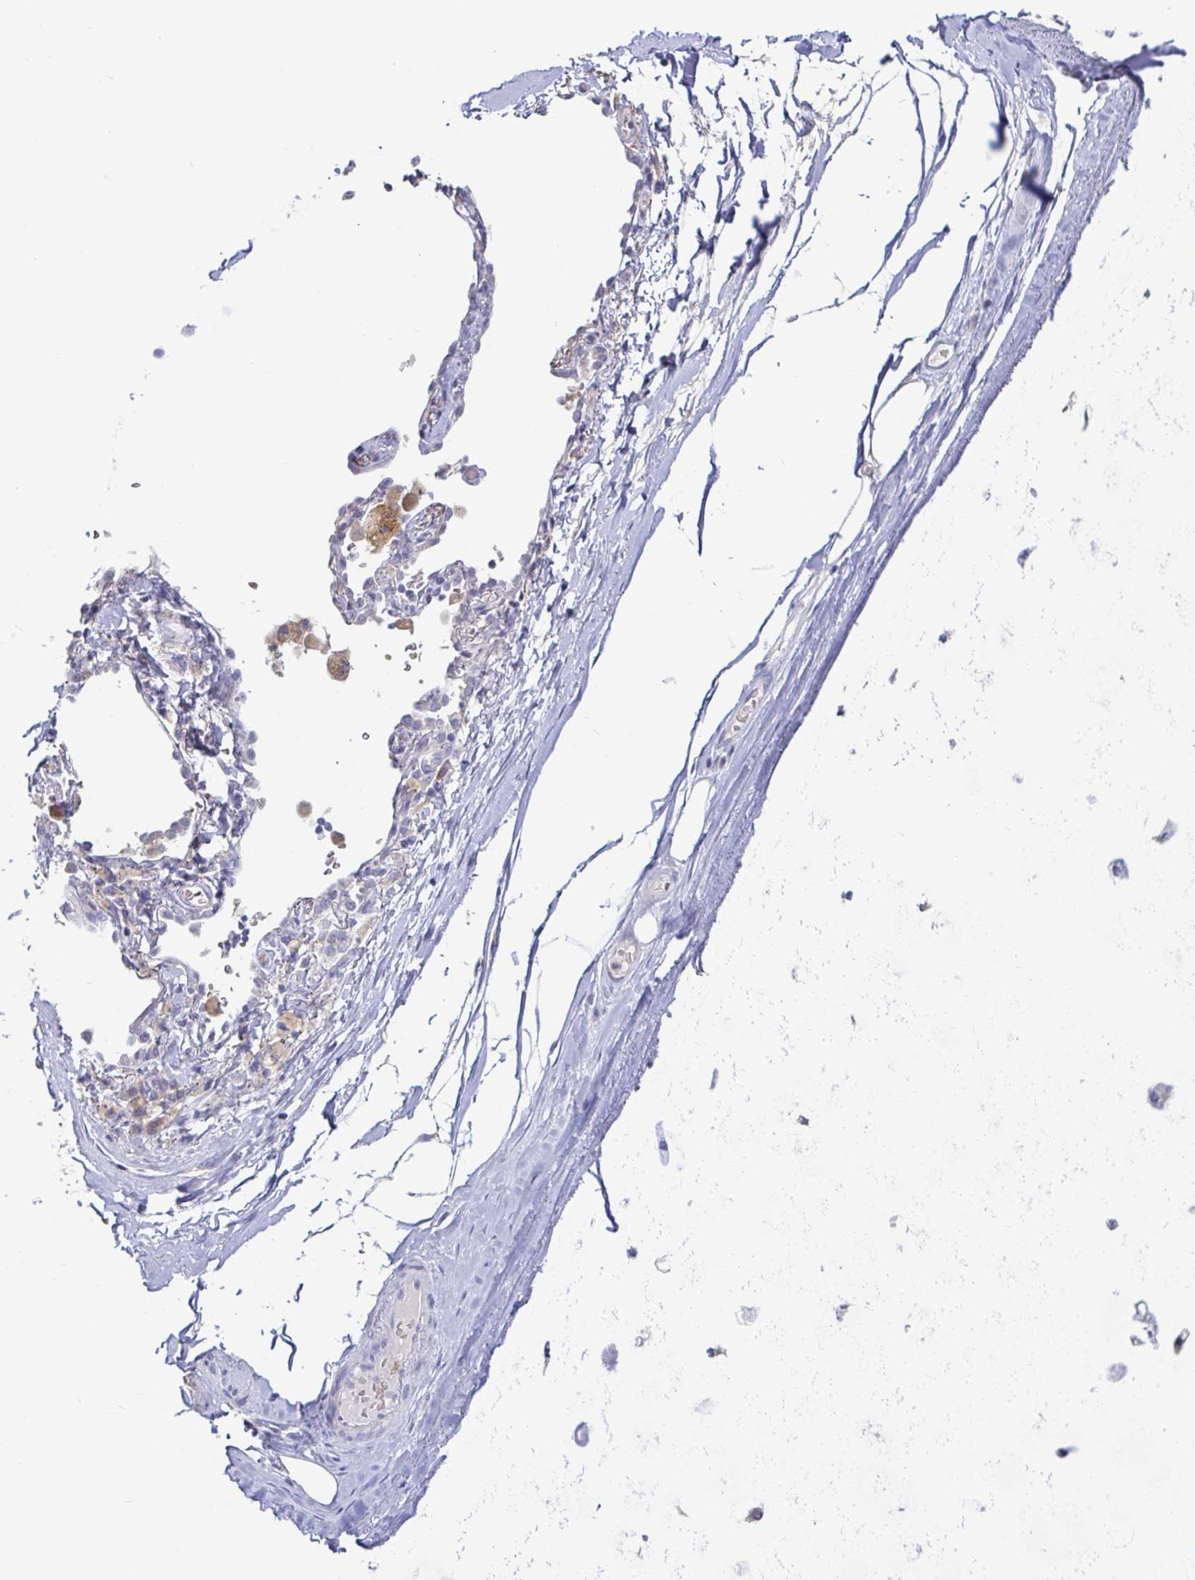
{"staining": {"intensity": "negative", "quantity": "none", "location": "none"}, "tissue": "adipose tissue", "cell_type": "Adipocytes", "image_type": "normal", "snomed": [{"axis": "morphology", "description": "Normal tissue, NOS"}, {"axis": "topography", "description": "Cartilage tissue"}, {"axis": "topography", "description": "Bronchus"}], "caption": "Immunohistochemistry histopathology image of unremarkable human adipose tissue stained for a protein (brown), which reveals no expression in adipocytes. Nuclei are stained in blue.", "gene": "SPPL3", "patient": {"sex": "male", "age": 64}}